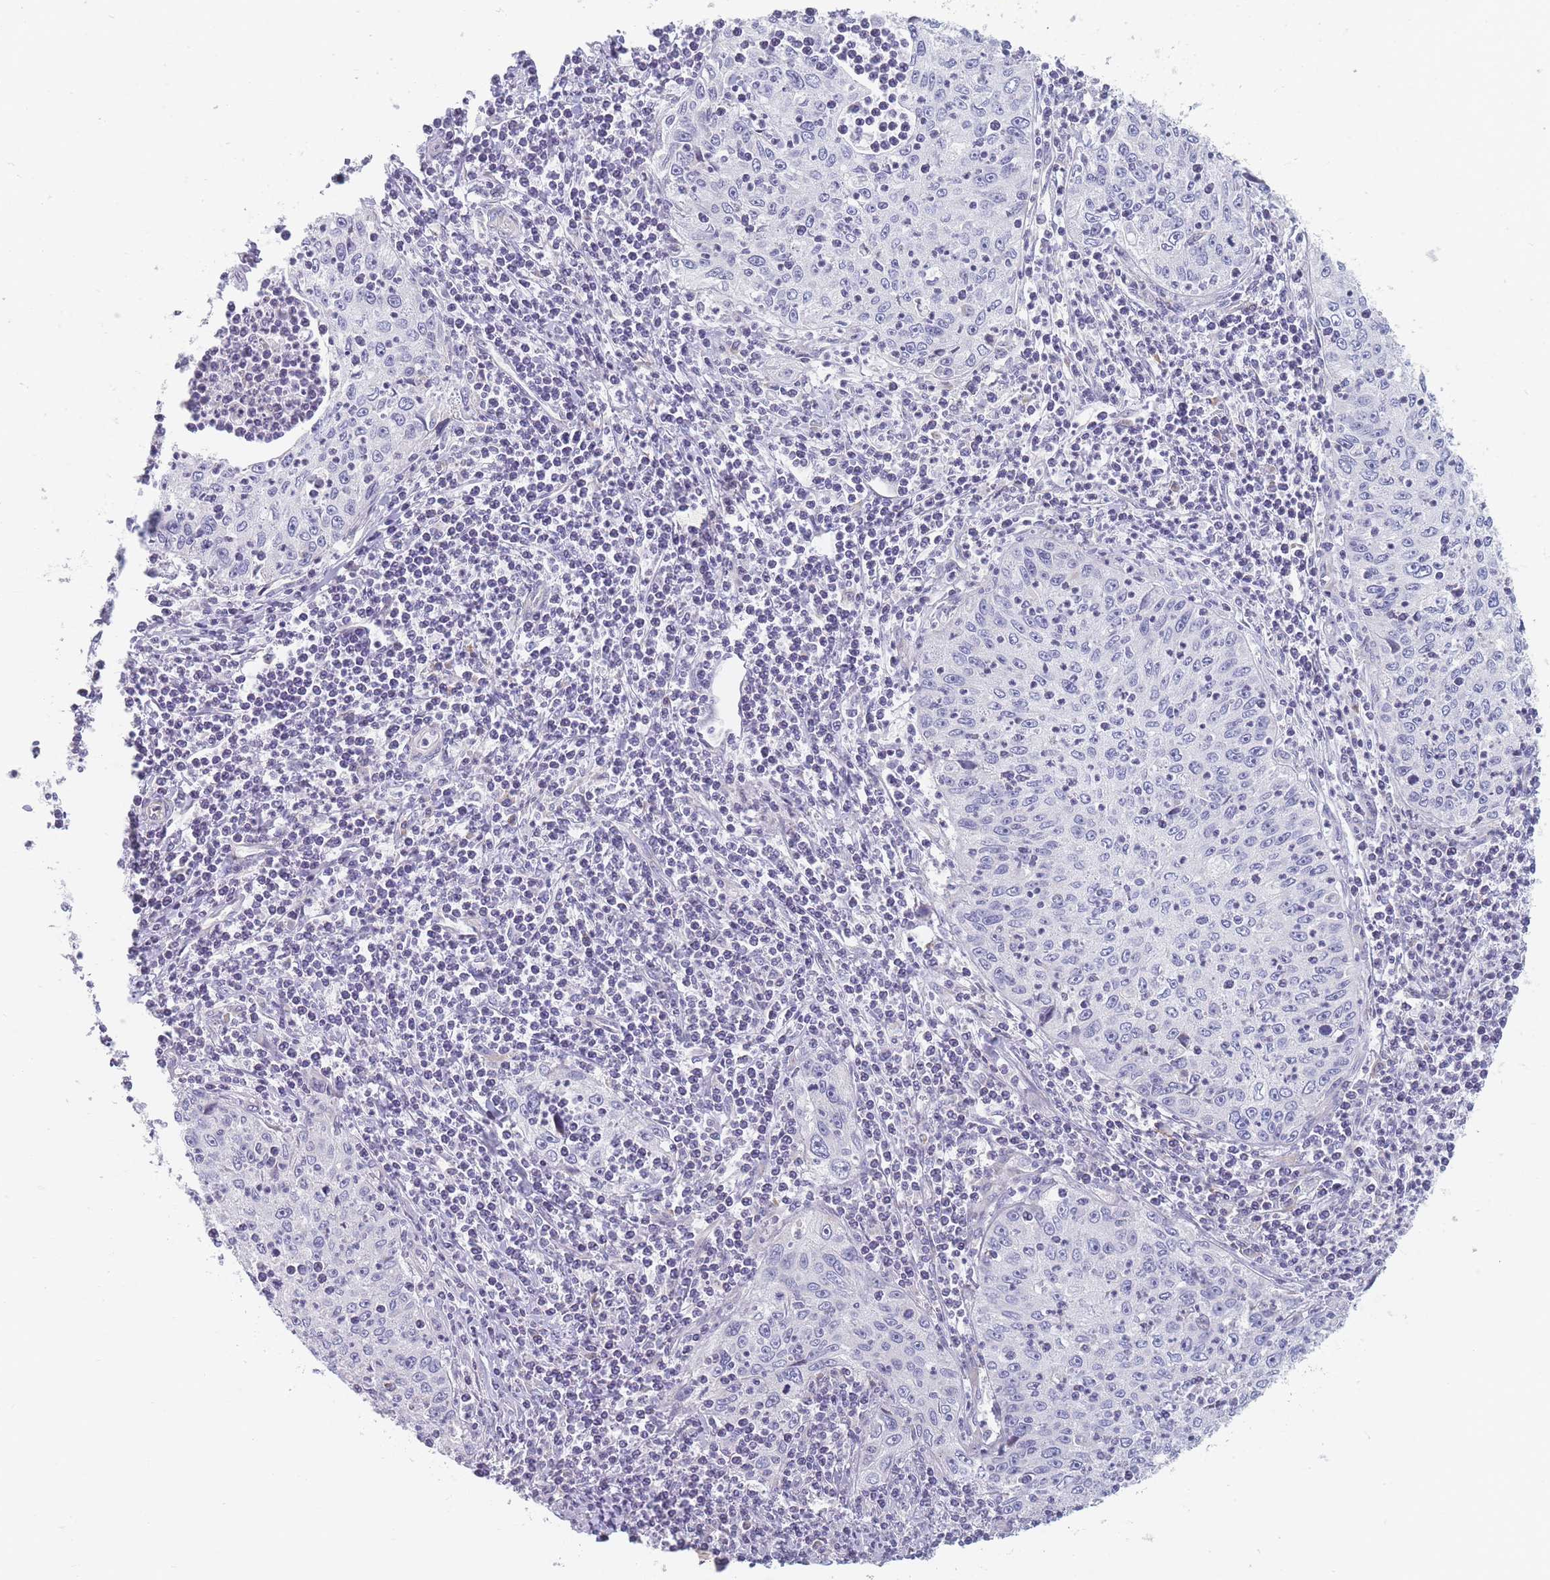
{"staining": {"intensity": "negative", "quantity": "none", "location": "none"}, "tissue": "cervical cancer", "cell_type": "Tumor cells", "image_type": "cancer", "snomed": [{"axis": "morphology", "description": "Squamous cell carcinoma, NOS"}, {"axis": "topography", "description": "Cervix"}], "caption": "DAB (3,3'-diaminobenzidine) immunohistochemical staining of cervical cancer (squamous cell carcinoma) demonstrates no significant positivity in tumor cells. (DAB immunohistochemistry (IHC) with hematoxylin counter stain).", "gene": "SPATS1", "patient": {"sex": "female", "age": 30}}